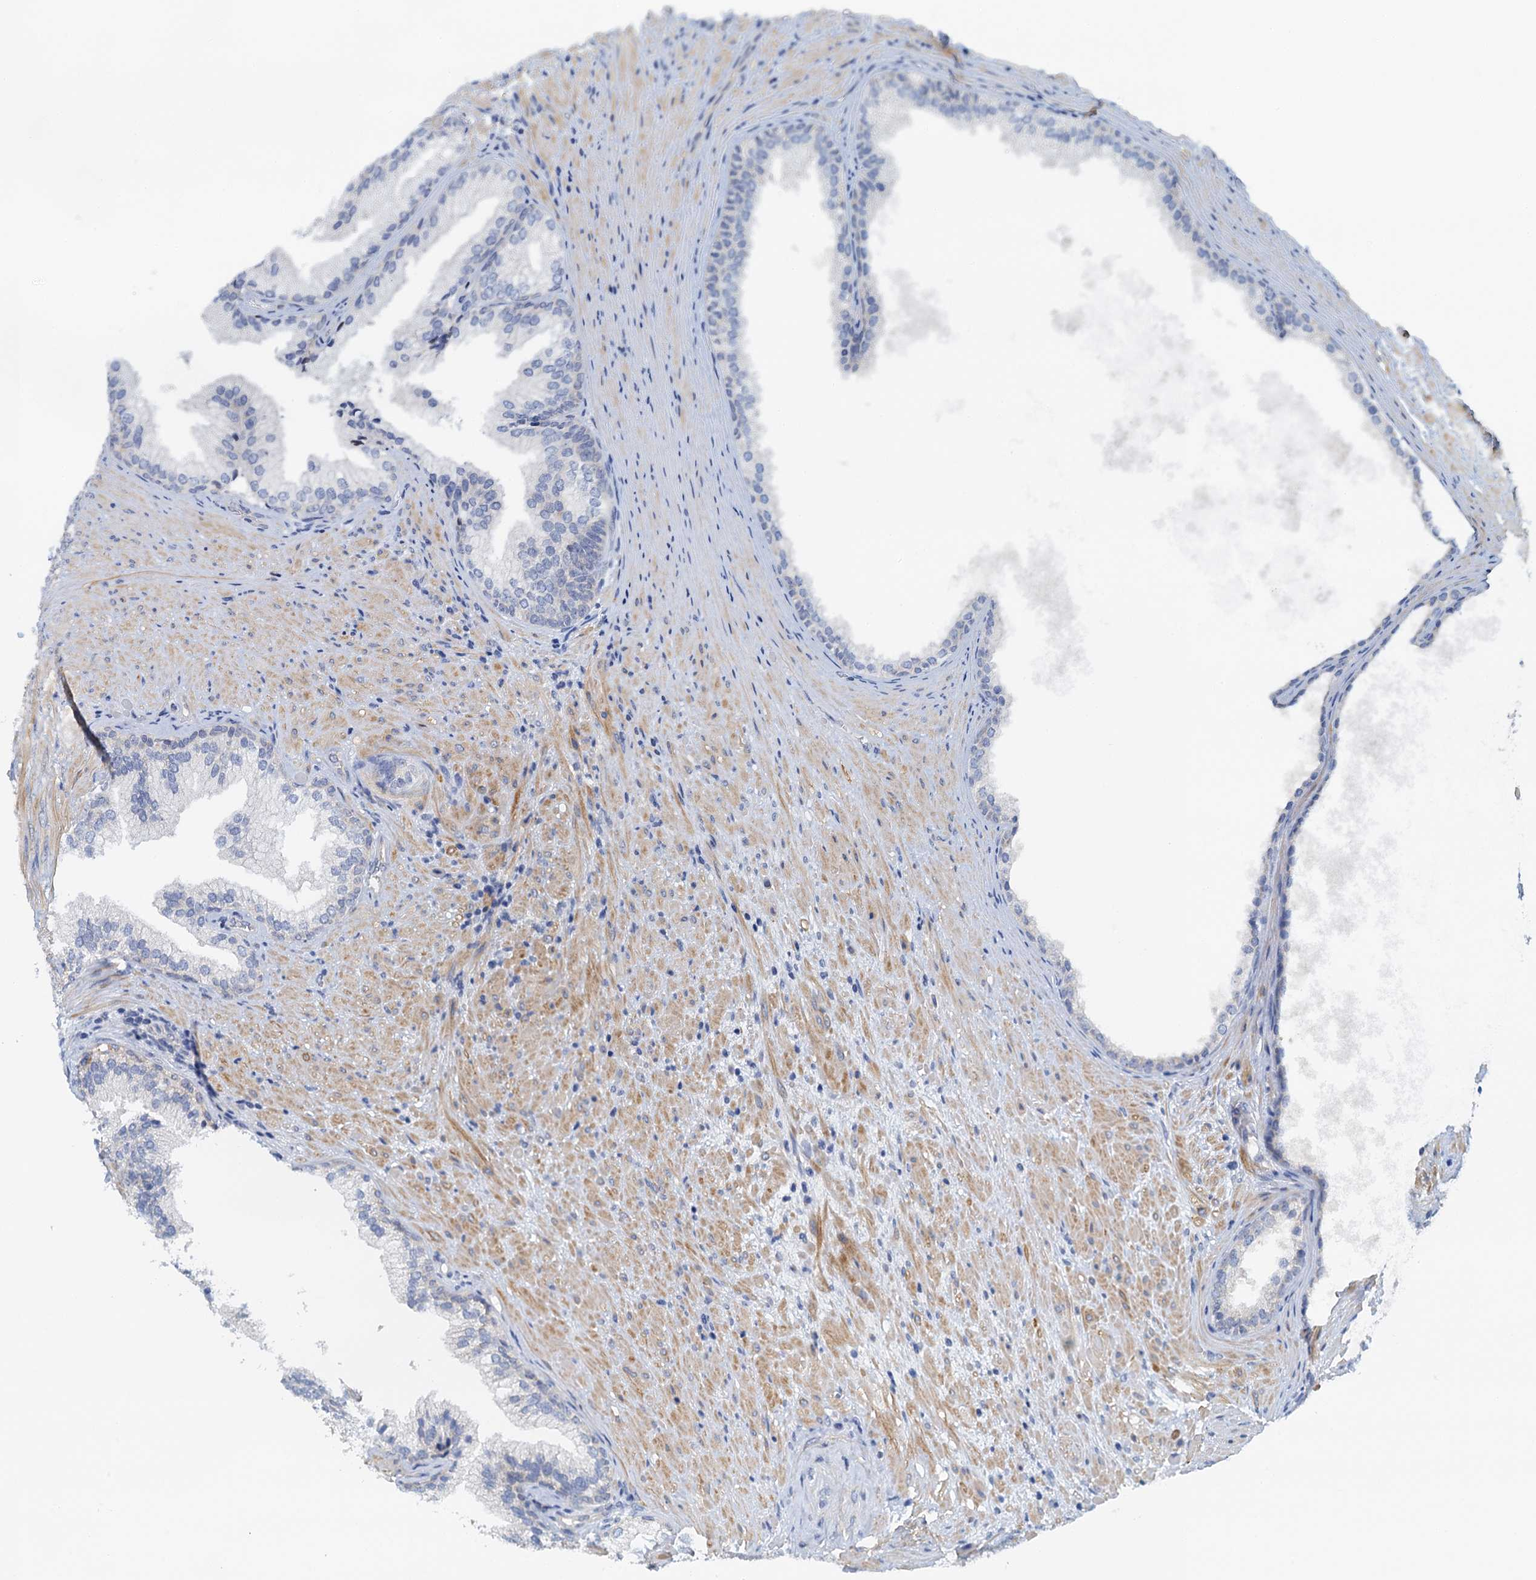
{"staining": {"intensity": "negative", "quantity": "none", "location": "none"}, "tissue": "prostate", "cell_type": "Glandular cells", "image_type": "normal", "snomed": [{"axis": "morphology", "description": "Normal tissue, NOS"}, {"axis": "topography", "description": "Prostate"}], "caption": "Immunohistochemistry micrograph of normal human prostate stained for a protein (brown), which shows no staining in glandular cells. The staining was performed using DAB to visualize the protein expression in brown, while the nuclei were stained in blue with hematoxylin (Magnification: 20x).", "gene": "DTD1", "patient": {"sex": "male", "age": 76}}